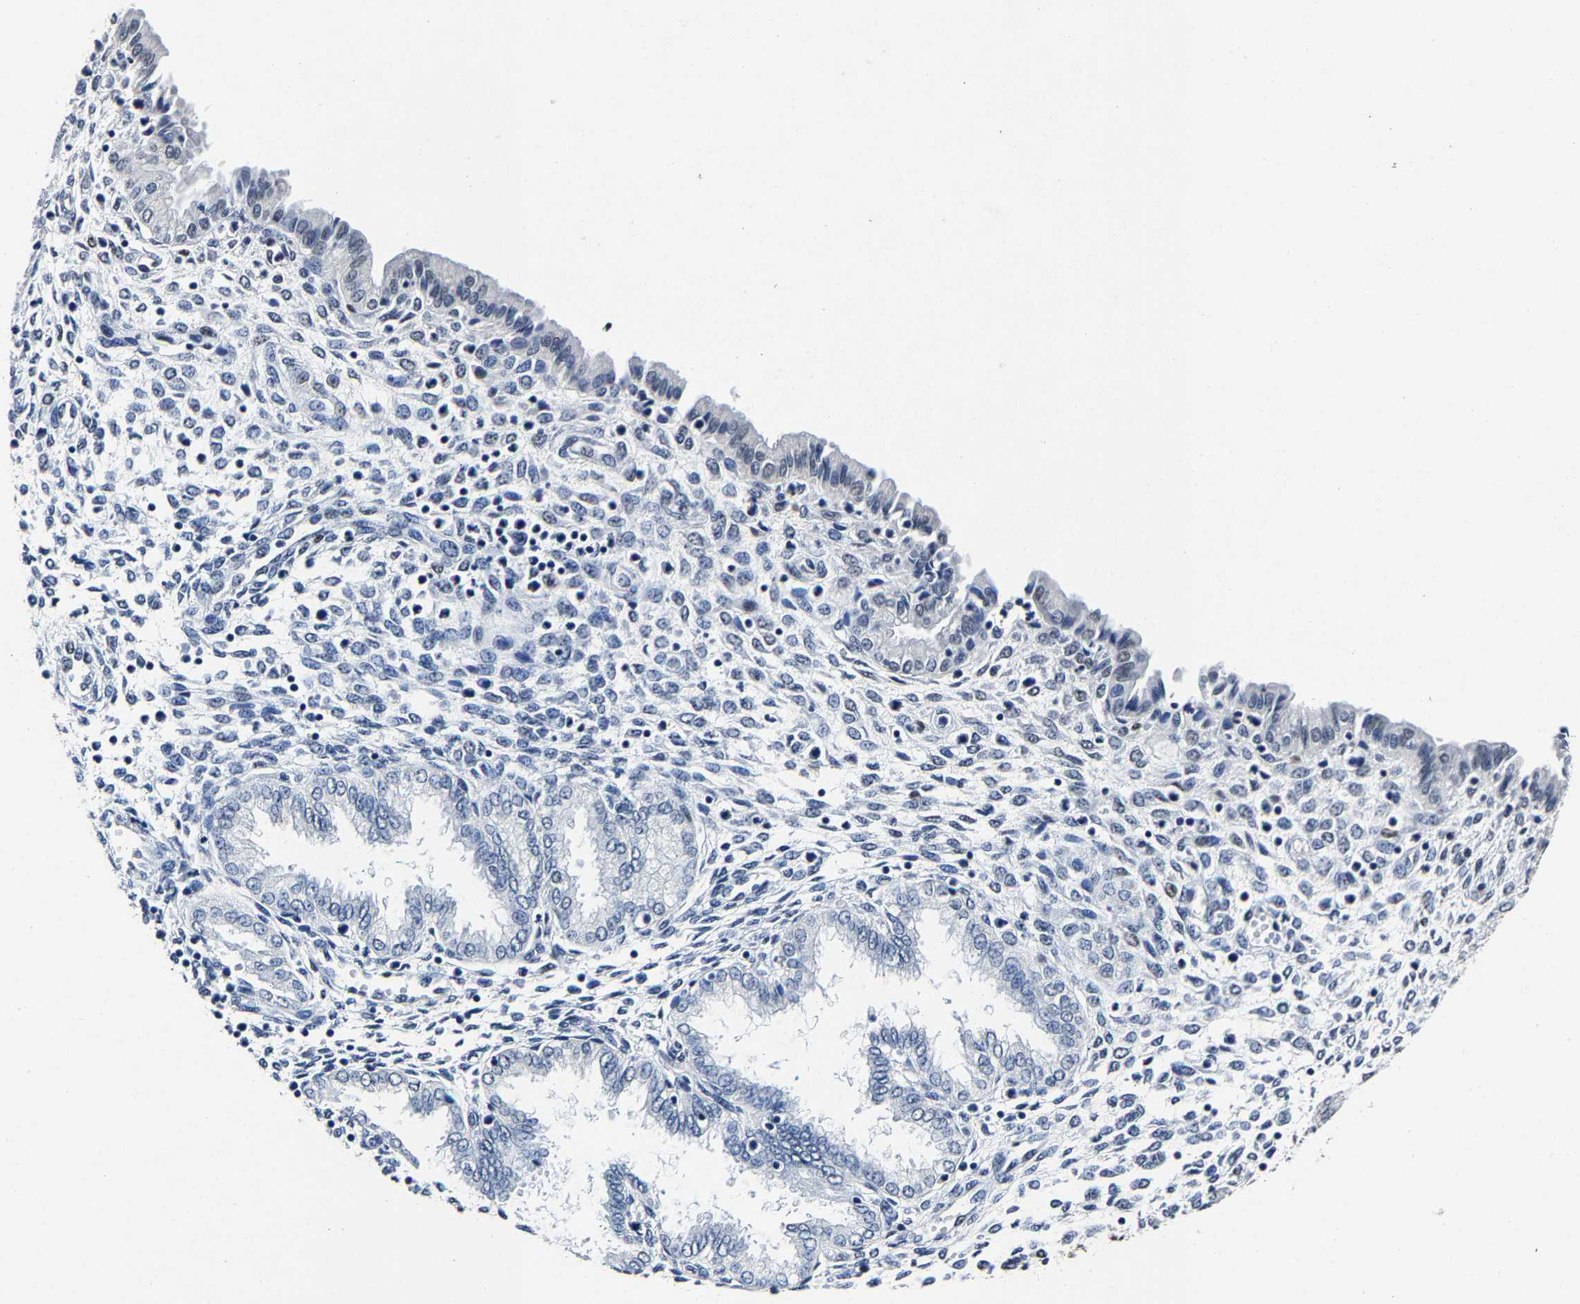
{"staining": {"intensity": "moderate", "quantity": "<25%", "location": "nuclear"}, "tissue": "endometrium", "cell_type": "Cells in endometrial stroma", "image_type": "normal", "snomed": [{"axis": "morphology", "description": "Normal tissue, NOS"}, {"axis": "topography", "description": "Endometrium"}], "caption": "Approximately <25% of cells in endometrial stroma in unremarkable human endometrium display moderate nuclear protein expression as visualized by brown immunohistochemical staining.", "gene": "RBM45", "patient": {"sex": "female", "age": 33}}